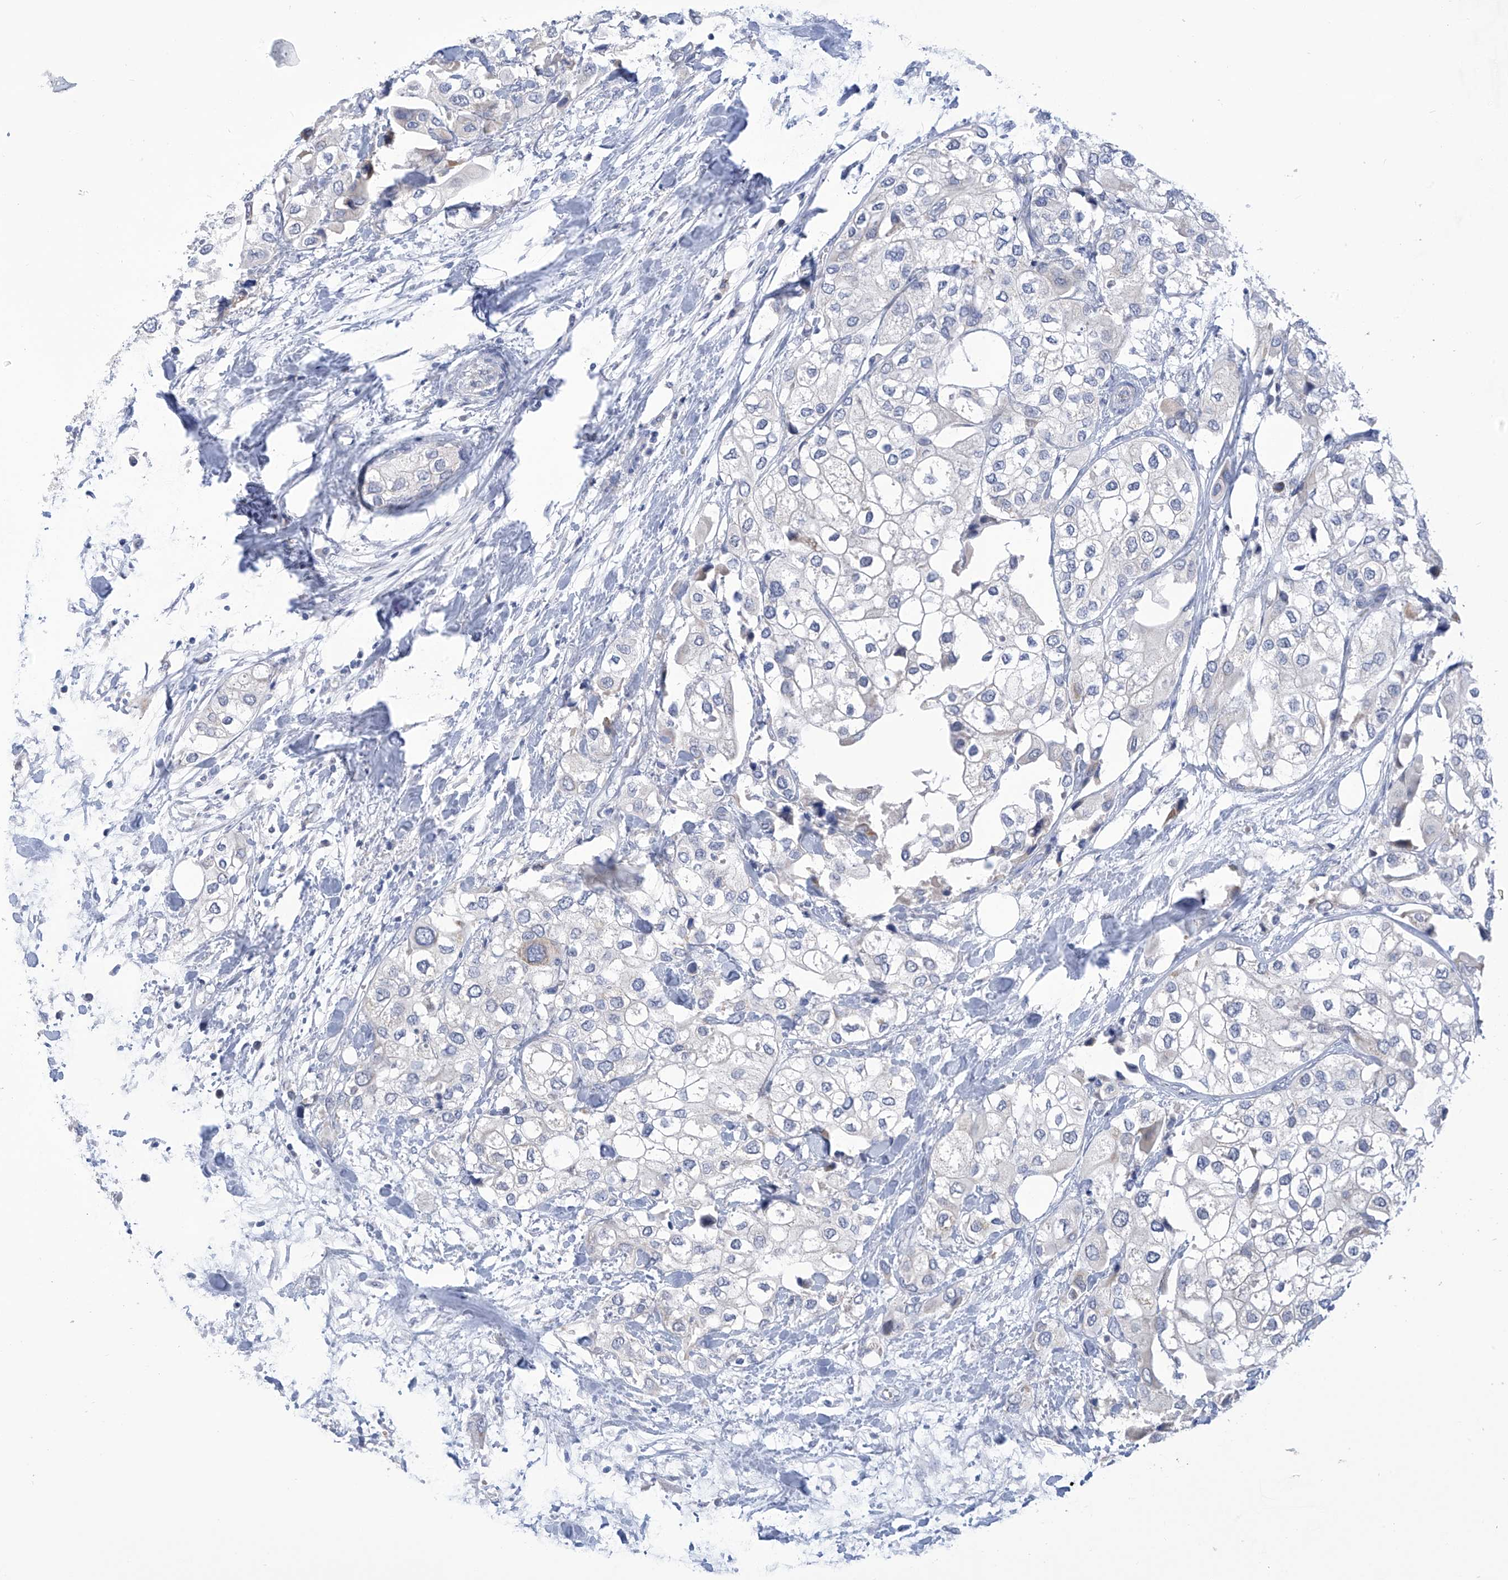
{"staining": {"intensity": "negative", "quantity": "none", "location": "none"}, "tissue": "urothelial cancer", "cell_type": "Tumor cells", "image_type": "cancer", "snomed": [{"axis": "morphology", "description": "Urothelial carcinoma, High grade"}, {"axis": "topography", "description": "Urinary bladder"}], "caption": "Immunohistochemical staining of urothelial cancer demonstrates no significant staining in tumor cells.", "gene": "IBA57", "patient": {"sex": "male", "age": 64}}